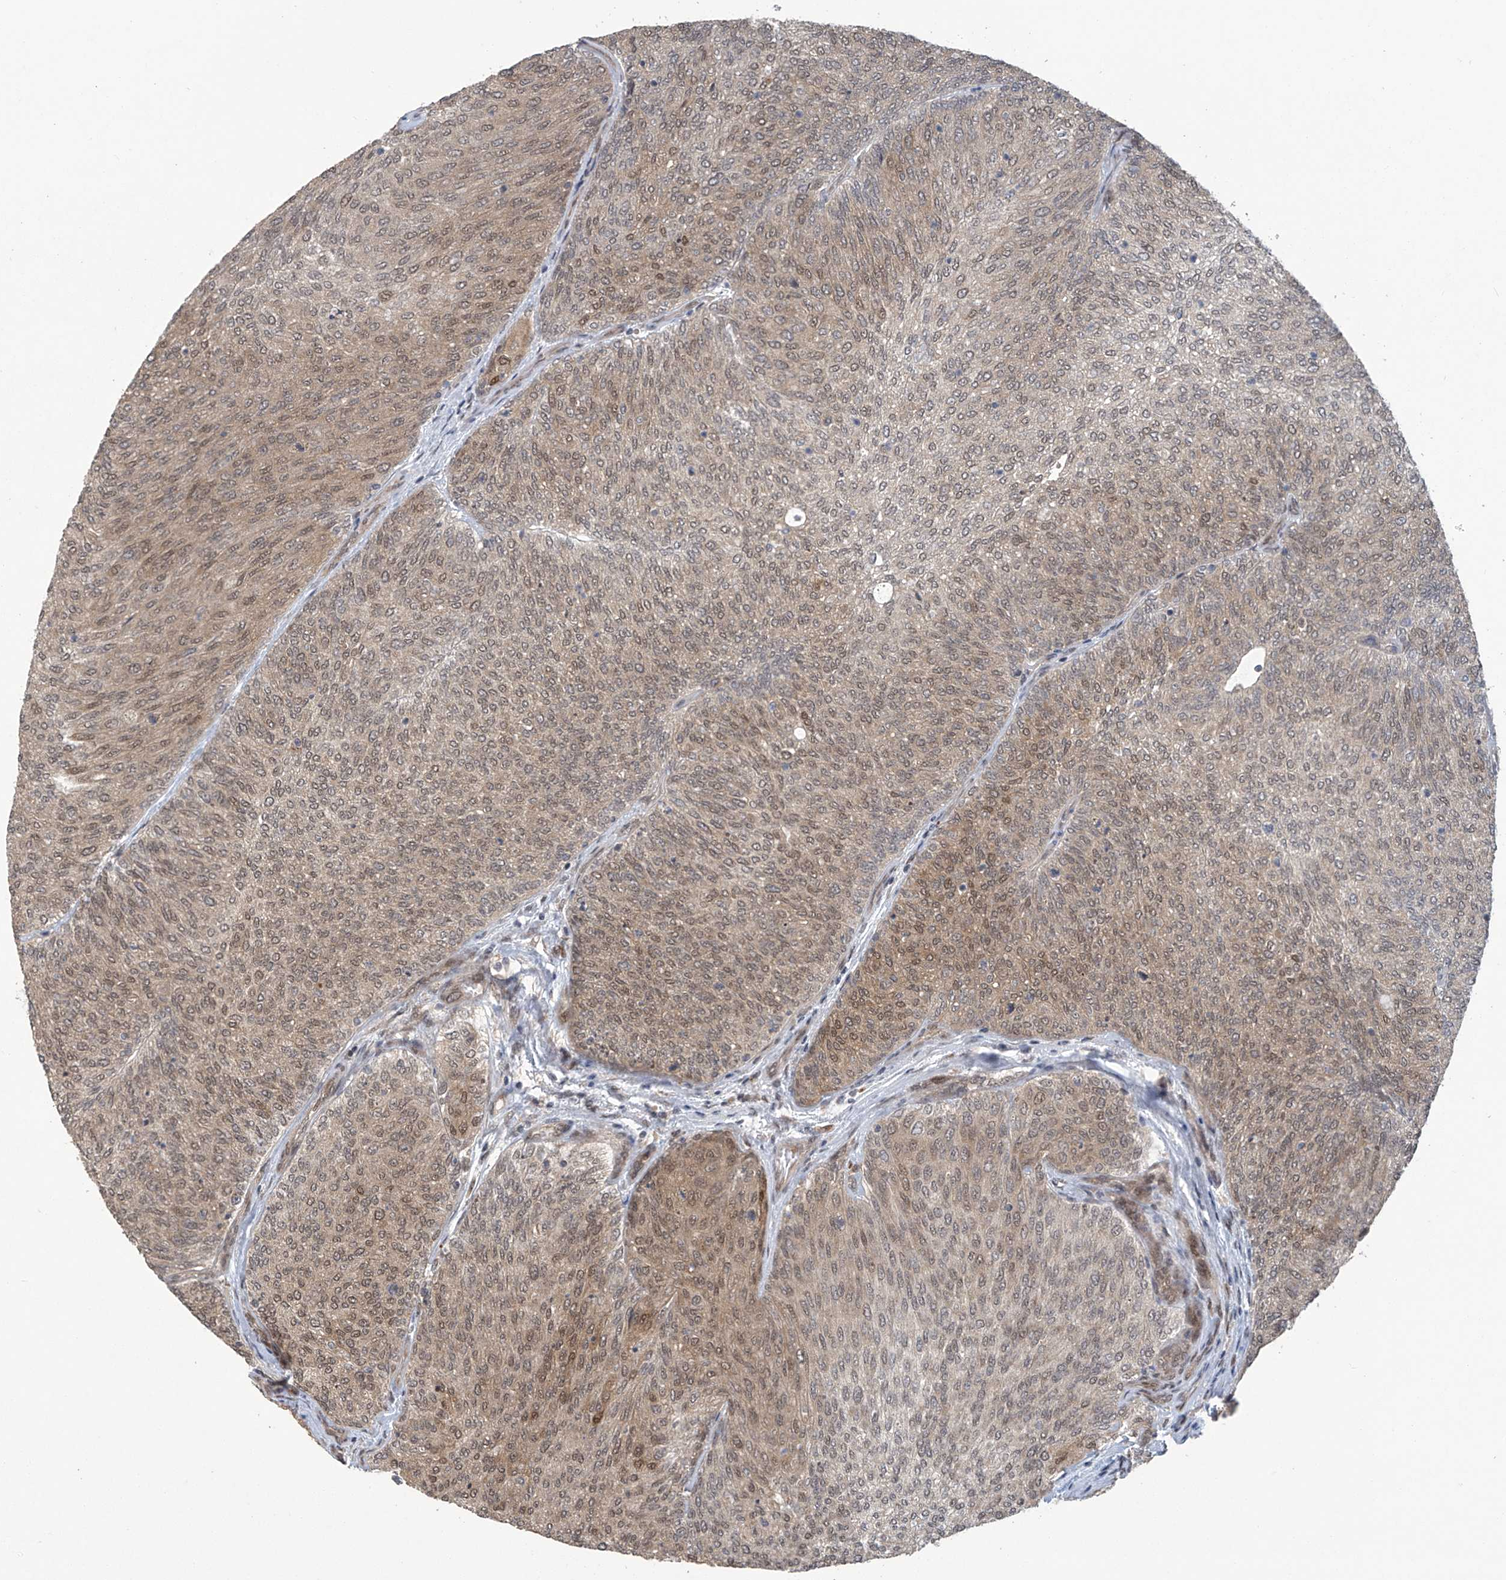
{"staining": {"intensity": "moderate", "quantity": ">75%", "location": "nuclear"}, "tissue": "urothelial cancer", "cell_type": "Tumor cells", "image_type": "cancer", "snomed": [{"axis": "morphology", "description": "Urothelial carcinoma, Low grade"}, {"axis": "topography", "description": "Urinary bladder"}], "caption": "Moderate nuclear expression is appreciated in about >75% of tumor cells in urothelial cancer.", "gene": "ABHD13", "patient": {"sex": "female", "age": 79}}